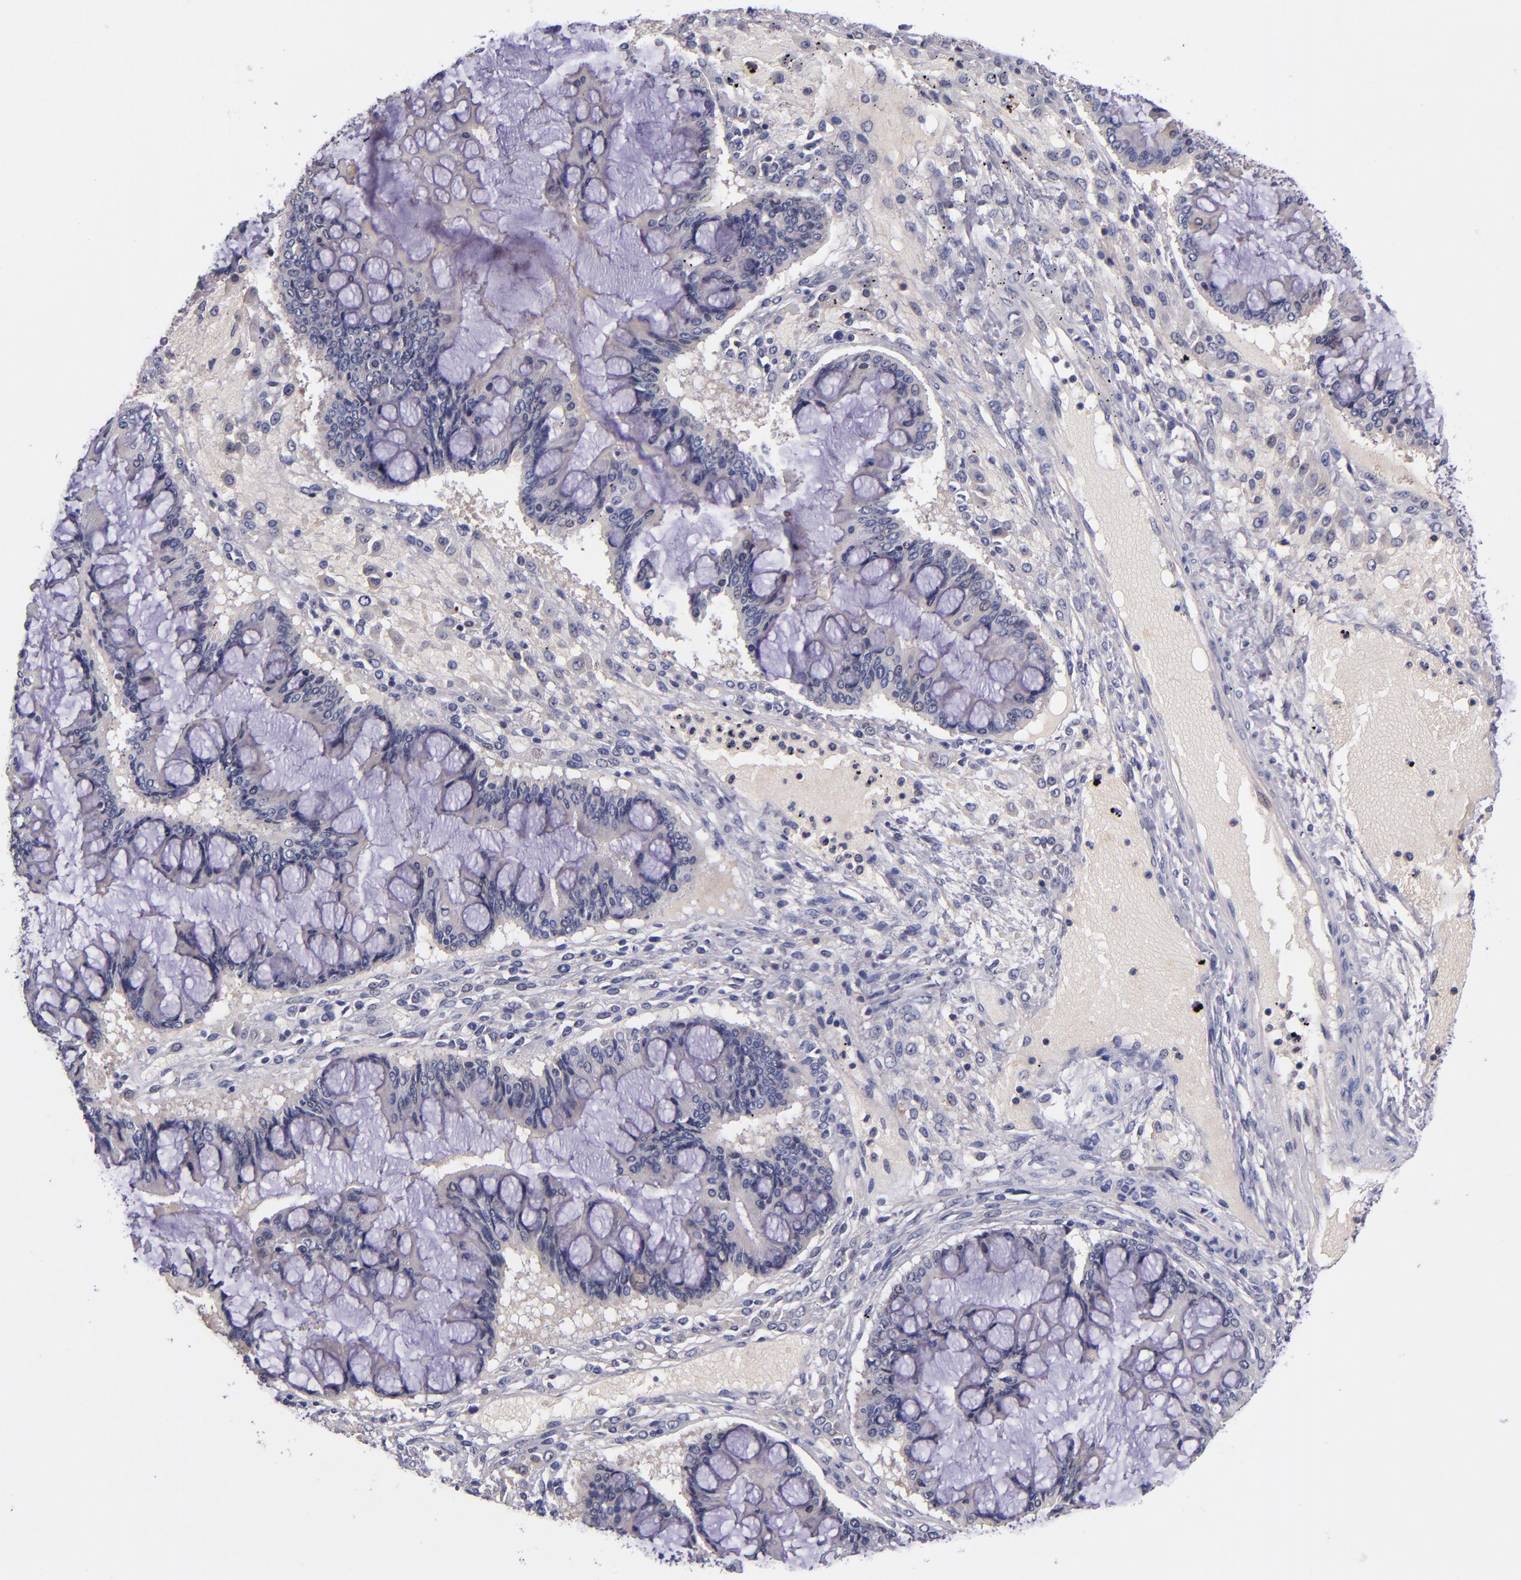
{"staining": {"intensity": "weak", "quantity": ">75%", "location": "cytoplasmic/membranous"}, "tissue": "ovarian cancer", "cell_type": "Tumor cells", "image_type": "cancer", "snomed": [{"axis": "morphology", "description": "Cystadenocarcinoma, mucinous, NOS"}, {"axis": "topography", "description": "Ovary"}], "caption": "About >75% of tumor cells in human mucinous cystadenocarcinoma (ovarian) demonstrate weak cytoplasmic/membranous protein expression as visualized by brown immunohistochemical staining.", "gene": "RBP4", "patient": {"sex": "female", "age": 73}}